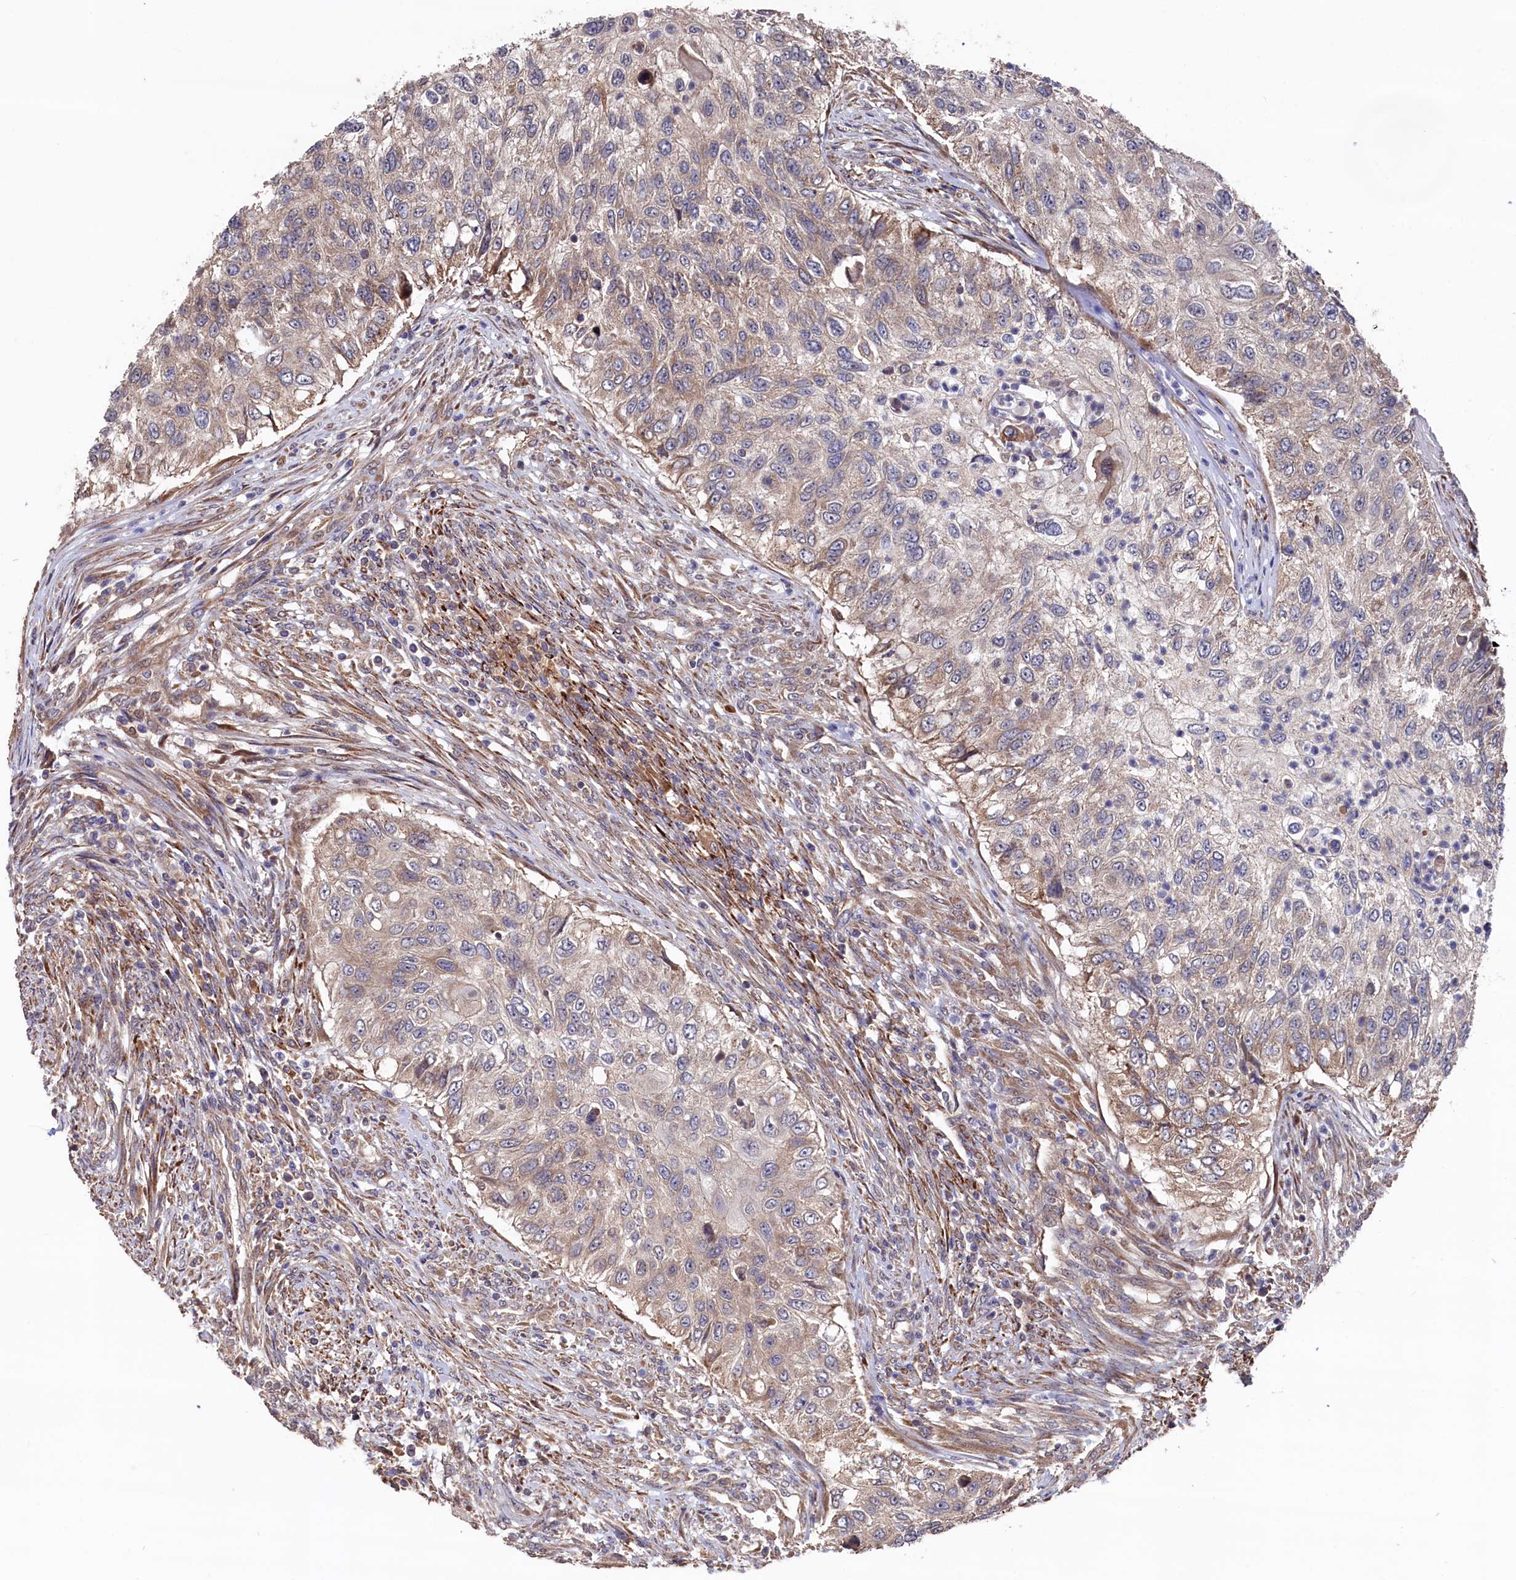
{"staining": {"intensity": "weak", "quantity": "25%-75%", "location": "cytoplasmic/membranous"}, "tissue": "urothelial cancer", "cell_type": "Tumor cells", "image_type": "cancer", "snomed": [{"axis": "morphology", "description": "Urothelial carcinoma, High grade"}, {"axis": "topography", "description": "Urinary bladder"}], "caption": "Immunohistochemical staining of human urothelial cancer exhibits weak cytoplasmic/membranous protein staining in about 25%-75% of tumor cells.", "gene": "SLC12A4", "patient": {"sex": "female", "age": 60}}